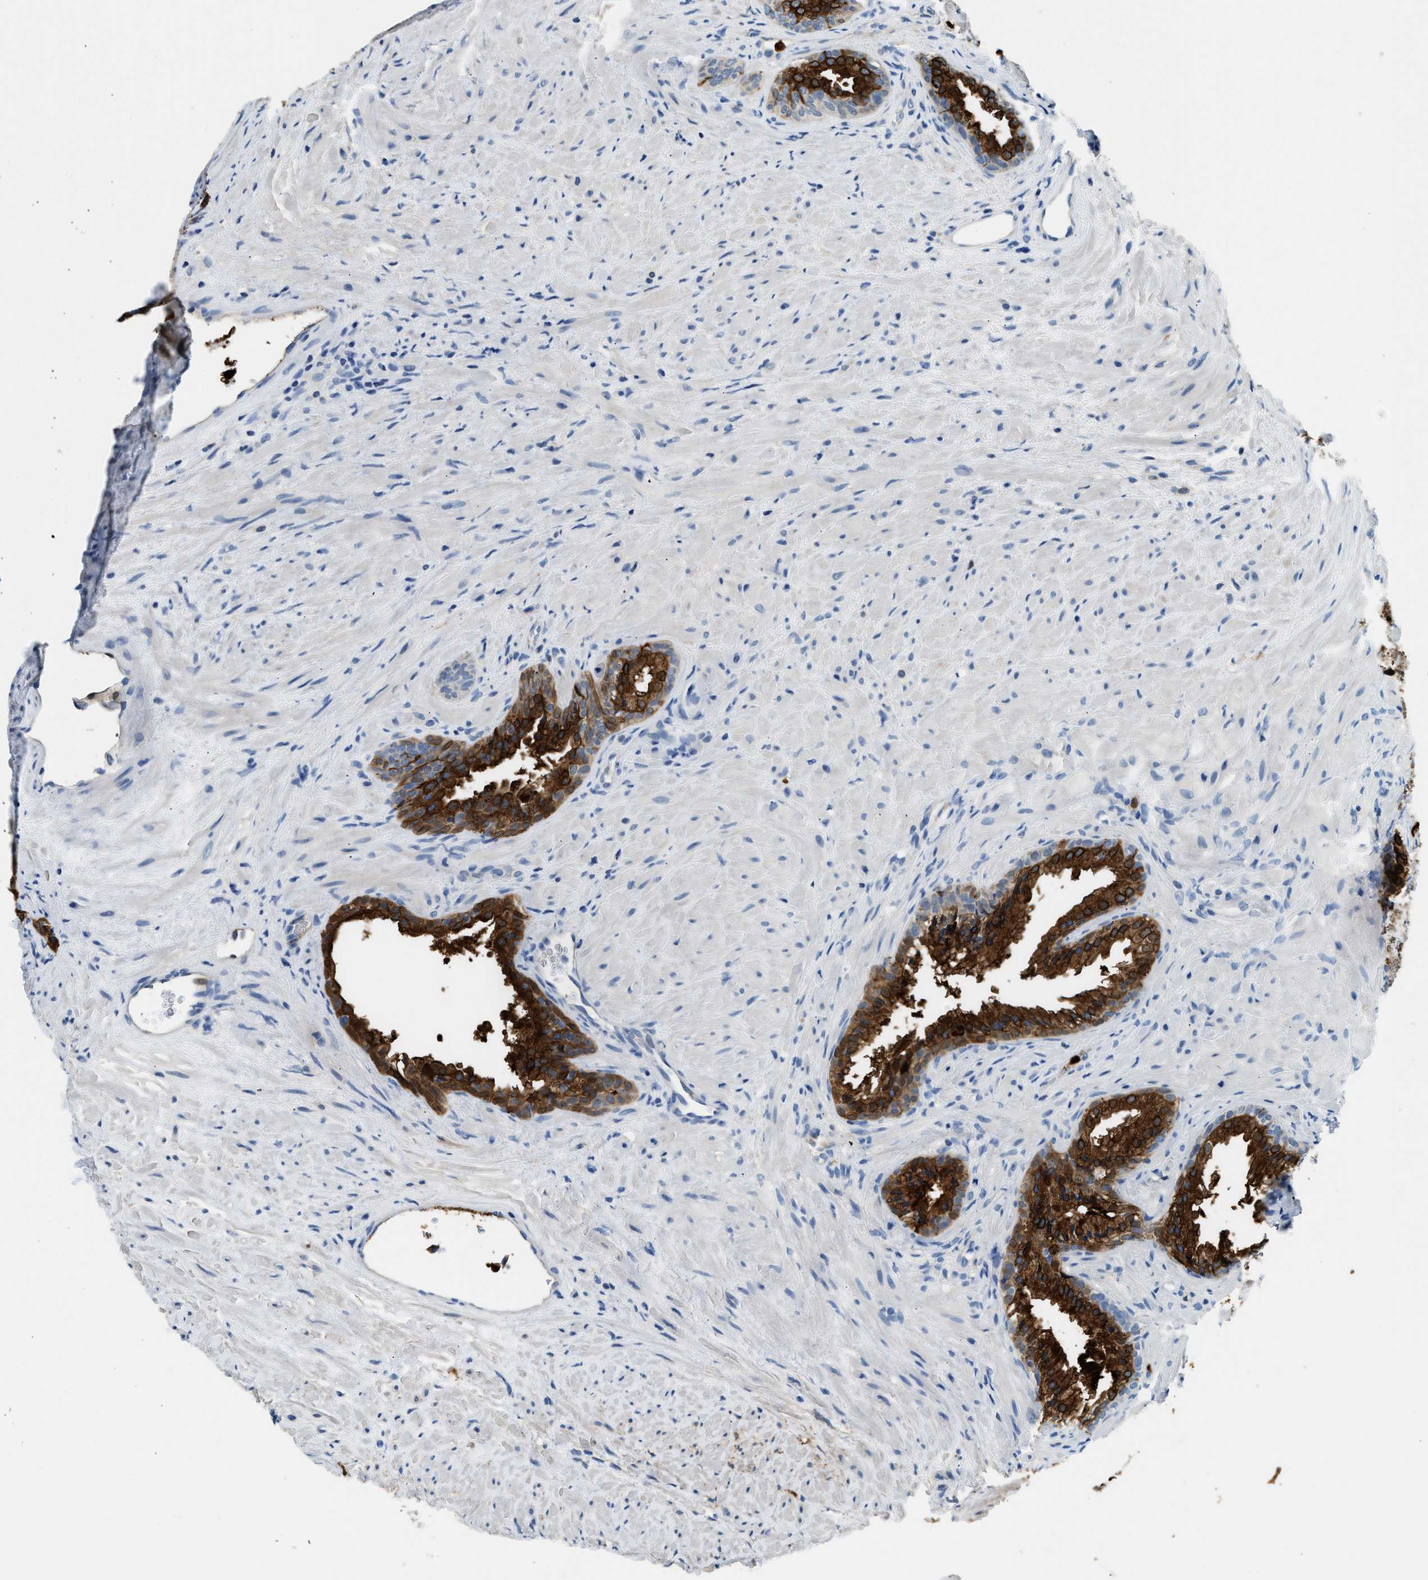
{"staining": {"intensity": "strong", "quantity": ">75%", "location": "cytoplasmic/membranous,nuclear"}, "tissue": "prostate", "cell_type": "Glandular cells", "image_type": "normal", "snomed": [{"axis": "morphology", "description": "Normal tissue, NOS"}, {"axis": "topography", "description": "Prostate"}], "caption": "Prostate was stained to show a protein in brown. There is high levels of strong cytoplasmic/membranous,nuclear positivity in approximately >75% of glandular cells. The staining was performed using DAB, with brown indicating positive protein expression. Nuclei are stained blue with hematoxylin.", "gene": "ANXA3", "patient": {"sex": "male", "age": 76}}